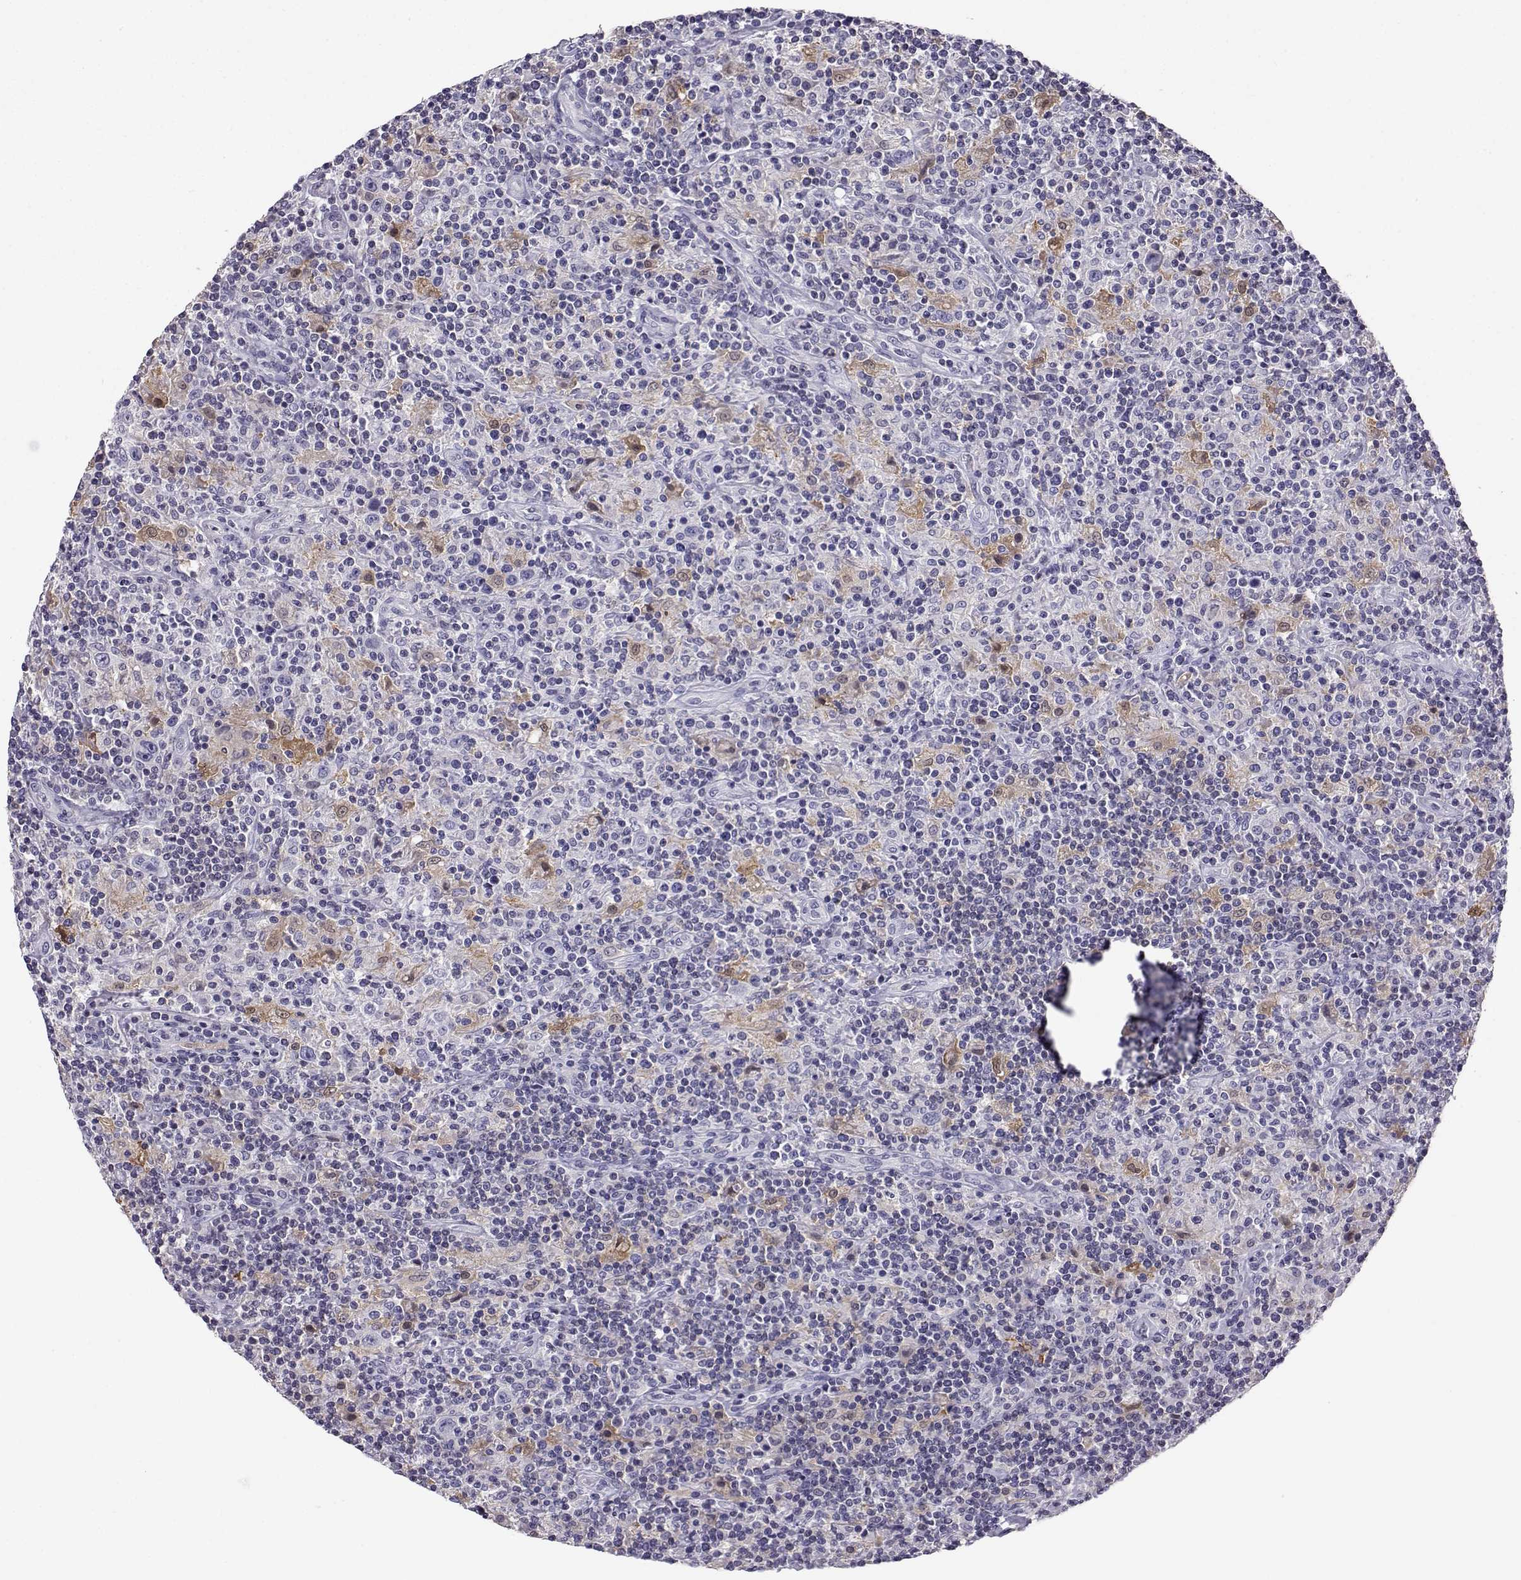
{"staining": {"intensity": "negative", "quantity": "none", "location": "none"}, "tissue": "lymphoma", "cell_type": "Tumor cells", "image_type": "cancer", "snomed": [{"axis": "morphology", "description": "Hodgkin's disease, NOS"}, {"axis": "topography", "description": "Lymph node"}], "caption": "Tumor cells show no significant expression in lymphoma.", "gene": "AKR1B1", "patient": {"sex": "male", "age": 70}}